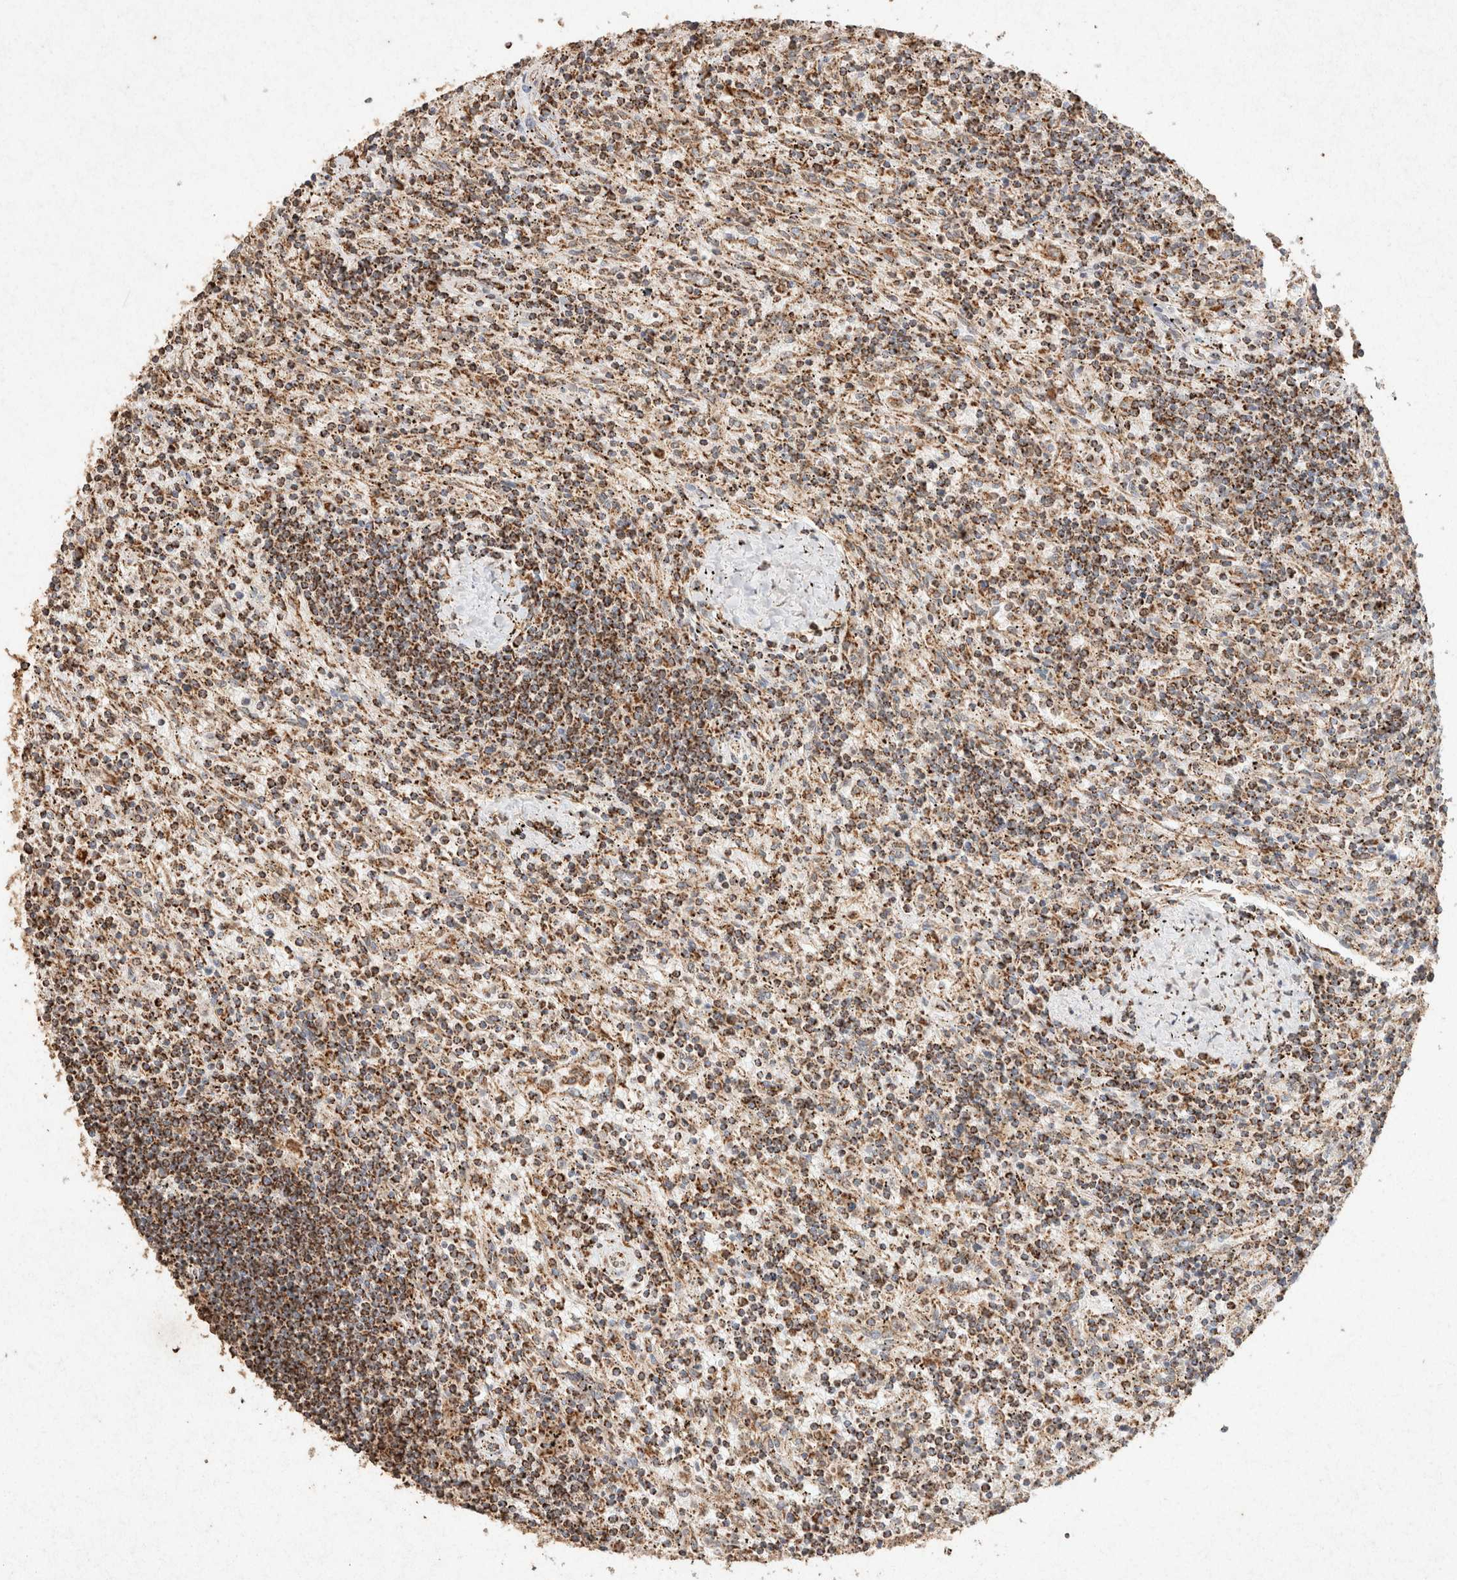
{"staining": {"intensity": "strong", "quantity": ">75%", "location": "cytoplasmic/membranous"}, "tissue": "lymphoma", "cell_type": "Tumor cells", "image_type": "cancer", "snomed": [{"axis": "morphology", "description": "Malignant lymphoma, non-Hodgkin's type, Low grade"}, {"axis": "topography", "description": "Spleen"}], "caption": "Immunohistochemical staining of human low-grade malignant lymphoma, non-Hodgkin's type demonstrates high levels of strong cytoplasmic/membranous protein expression in approximately >75% of tumor cells. (DAB IHC, brown staining for protein, blue staining for nuclei).", "gene": "SDC2", "patient": {"sex": "male", "age": 76}}